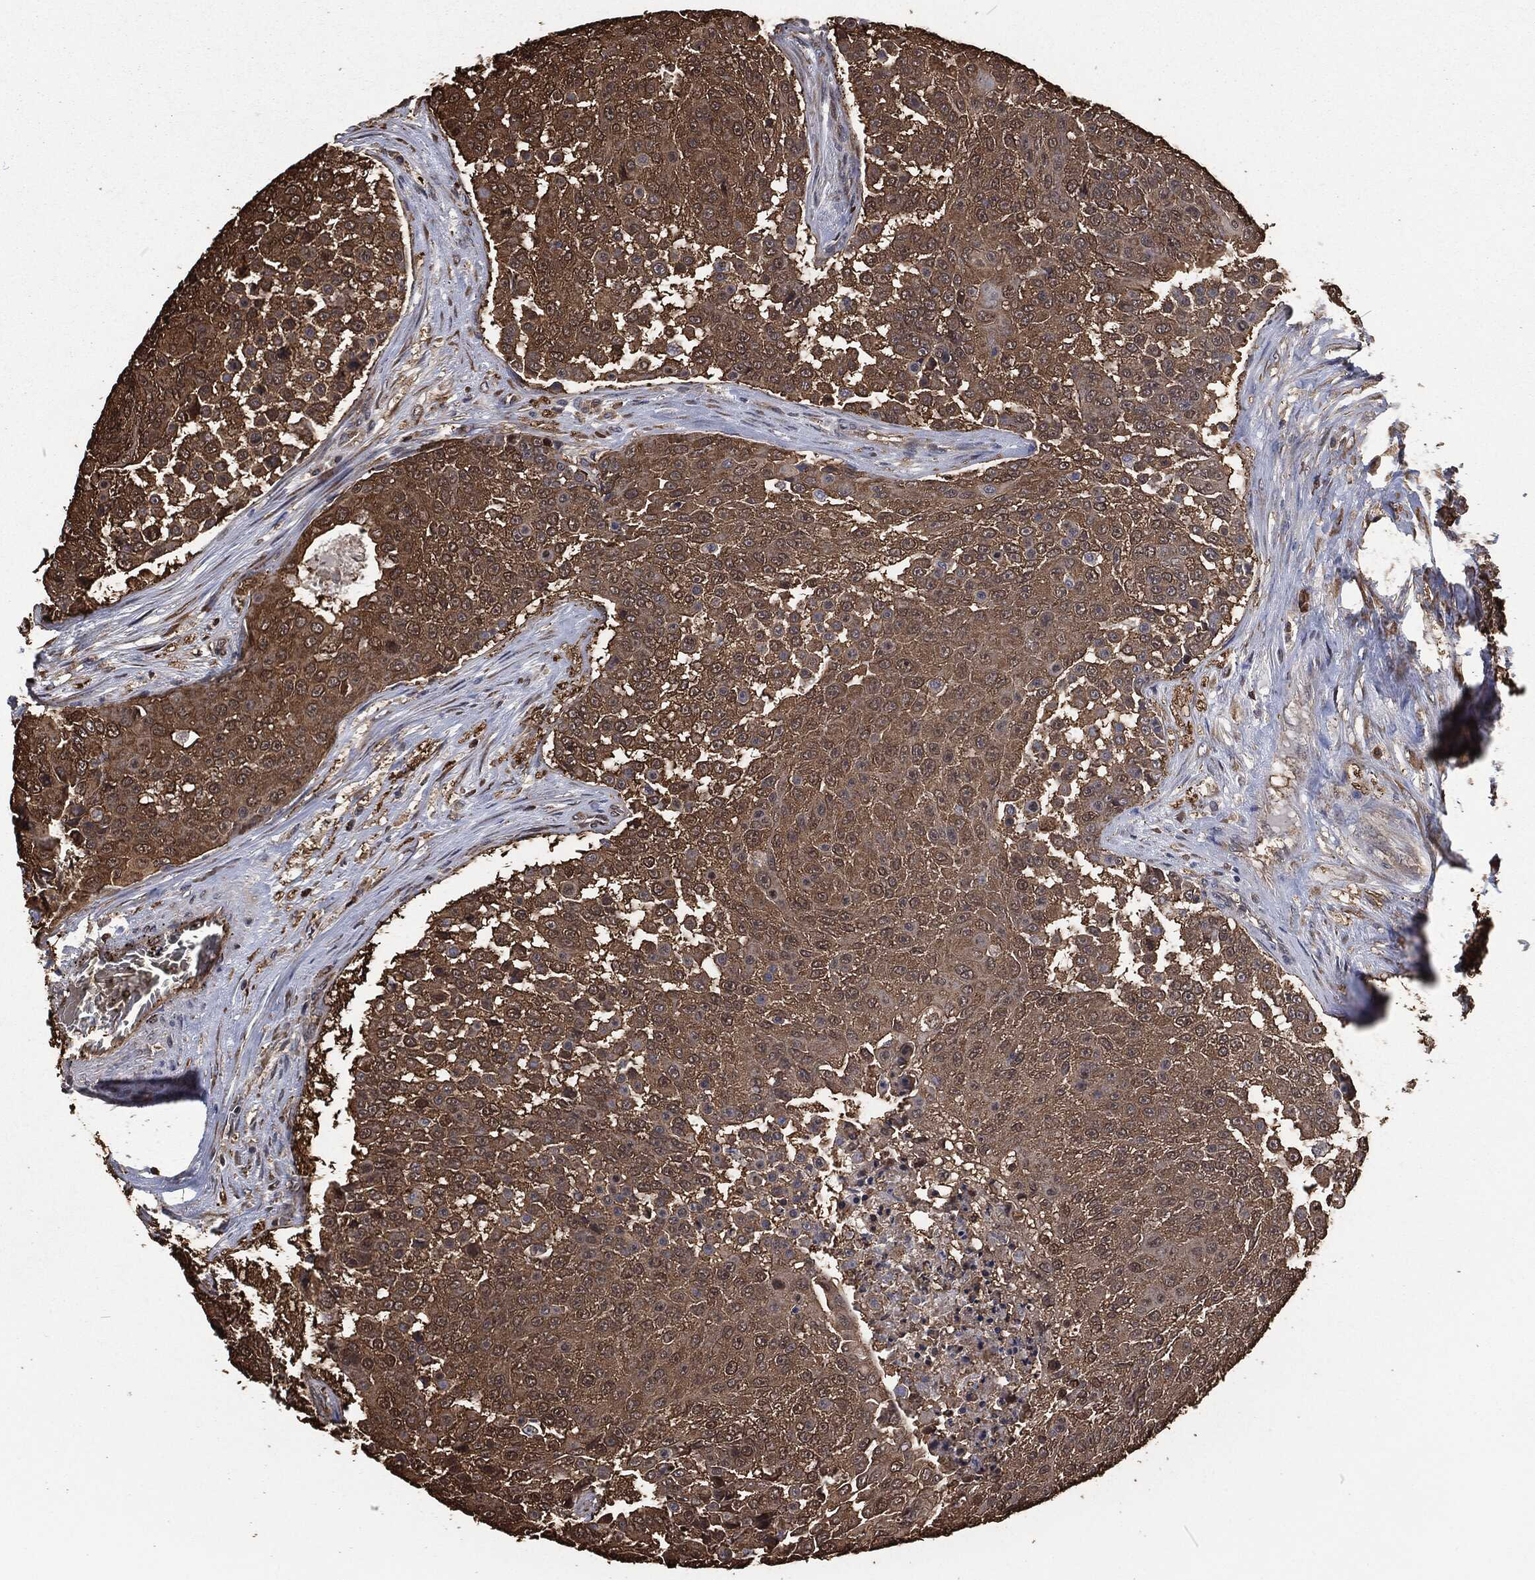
{"staining": {"intensity": "moderate", "quantity": ">75%", "location": "cytoplasmic/membranous"}, "tissue": "urothelial cancer", "cell_type": "Tumor cells", "image_type": "cancer", "snomed": [{"axis": "morphology", "description": "Urothelial carcinoma, High grade"}, {"axis": "topography", "description": "Urinary bladder"}], "caption": "This is a micrograph of immunohistochemistry (IHC) staining of urothelial cancer, which shows moderate expression in the cytoplasmic/membranous of tumor cells.", "gene": "PRDX4", "patient": {"sex": "female", "age": 63}}